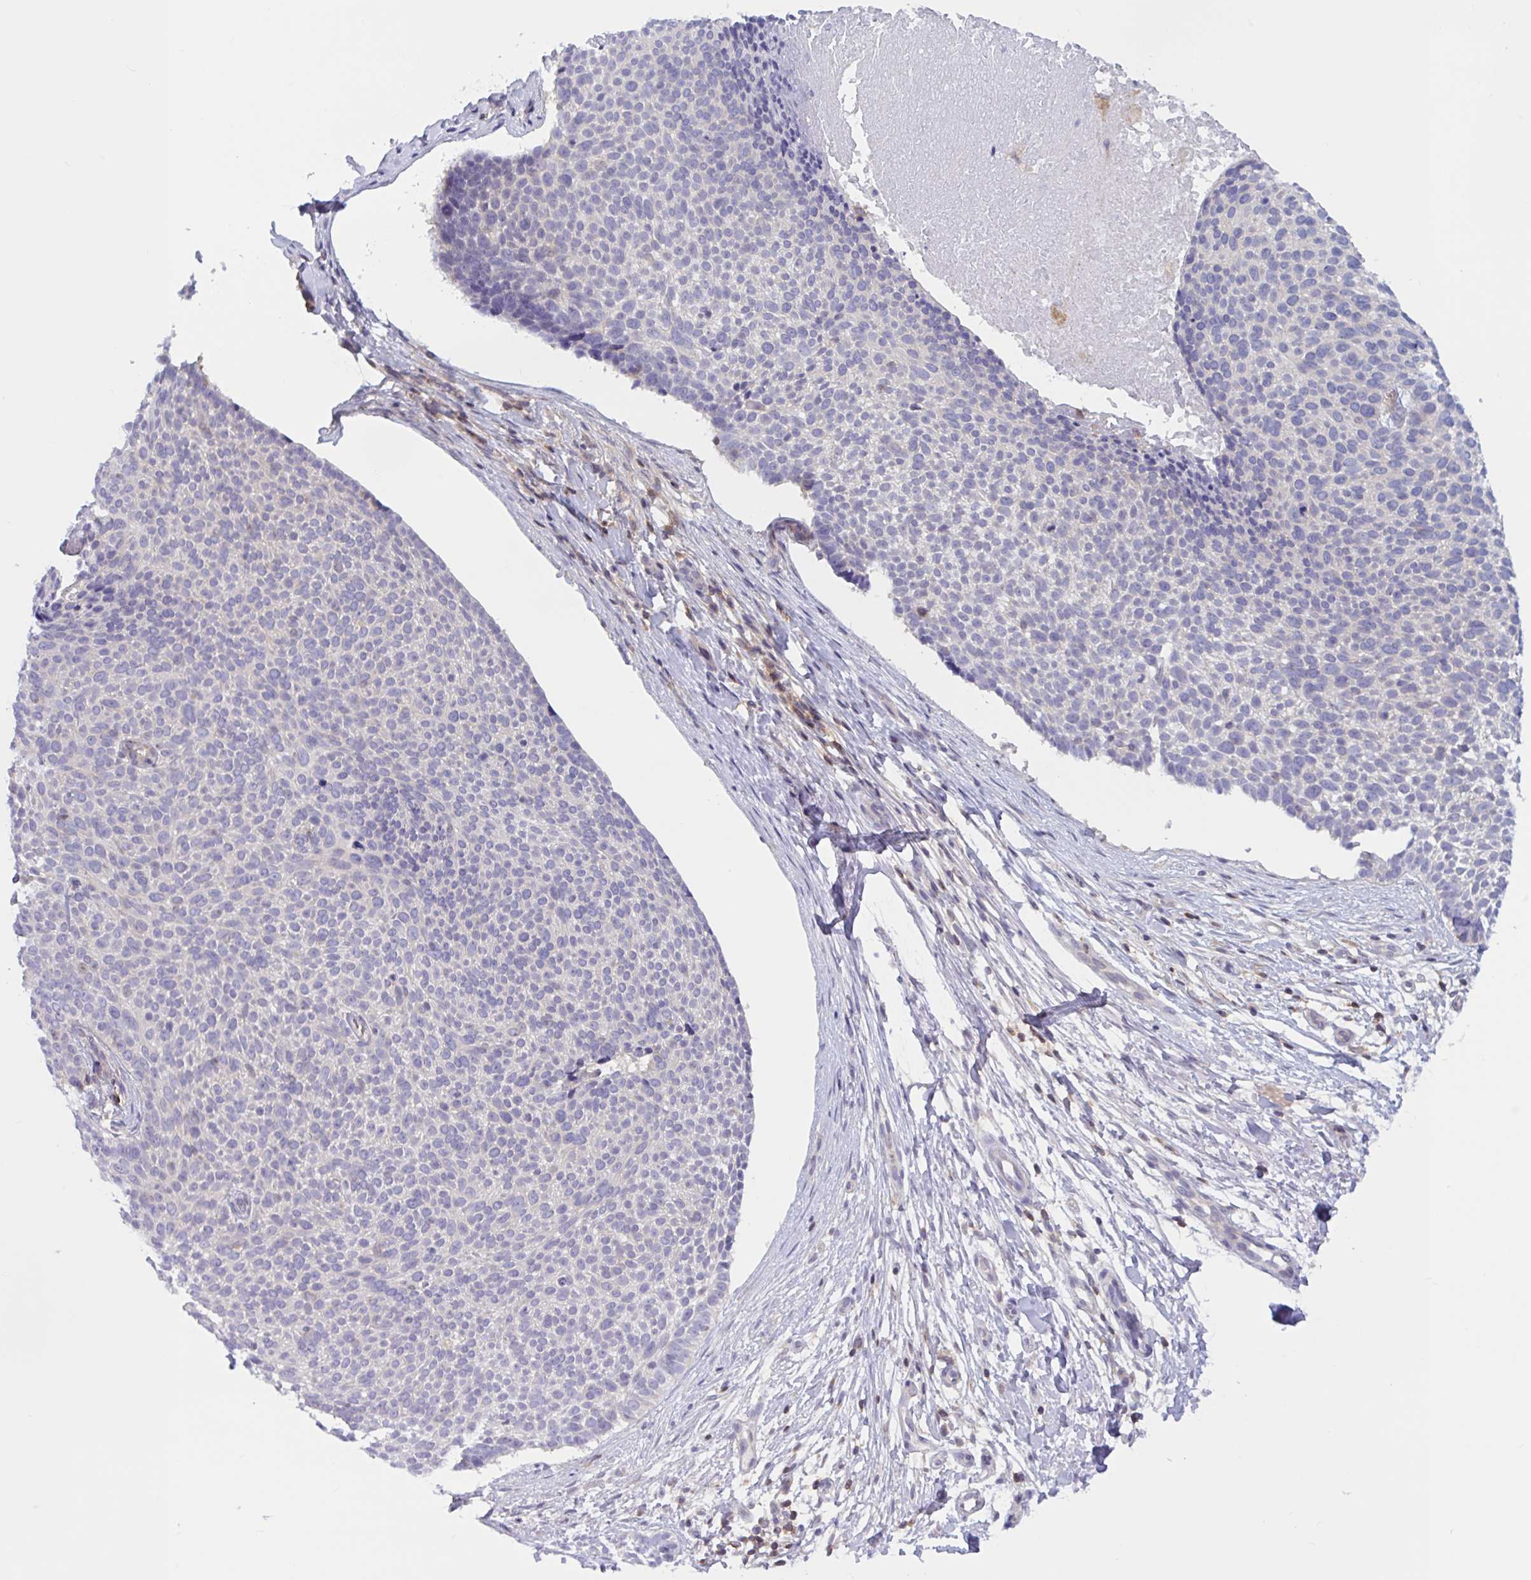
{"staining": {"intensity": "negative", "quantity": "none", "location": "none"}, "tissue": "skin cancer", "cell_type": "Tumor cells", "image_type": "cancer", "snomed": [{"axis": "morphology", "description": "Basal cell carcinoma"}, {"axis": "topography", "description": "Skin"}, {"axis": "topography", "description": "Skin of back"}], "caption": "An IHC micrograph of skin basal cell carcinoma is shown. There is no staining in tumor cells of skin basal cell carcinoma. (DAB (3,3'-diaminobenzidine) IHC visualized using brightfield microscopy, high magnification).", "gene": "TANK", "patient": {"sex": "male", "age": 81}}